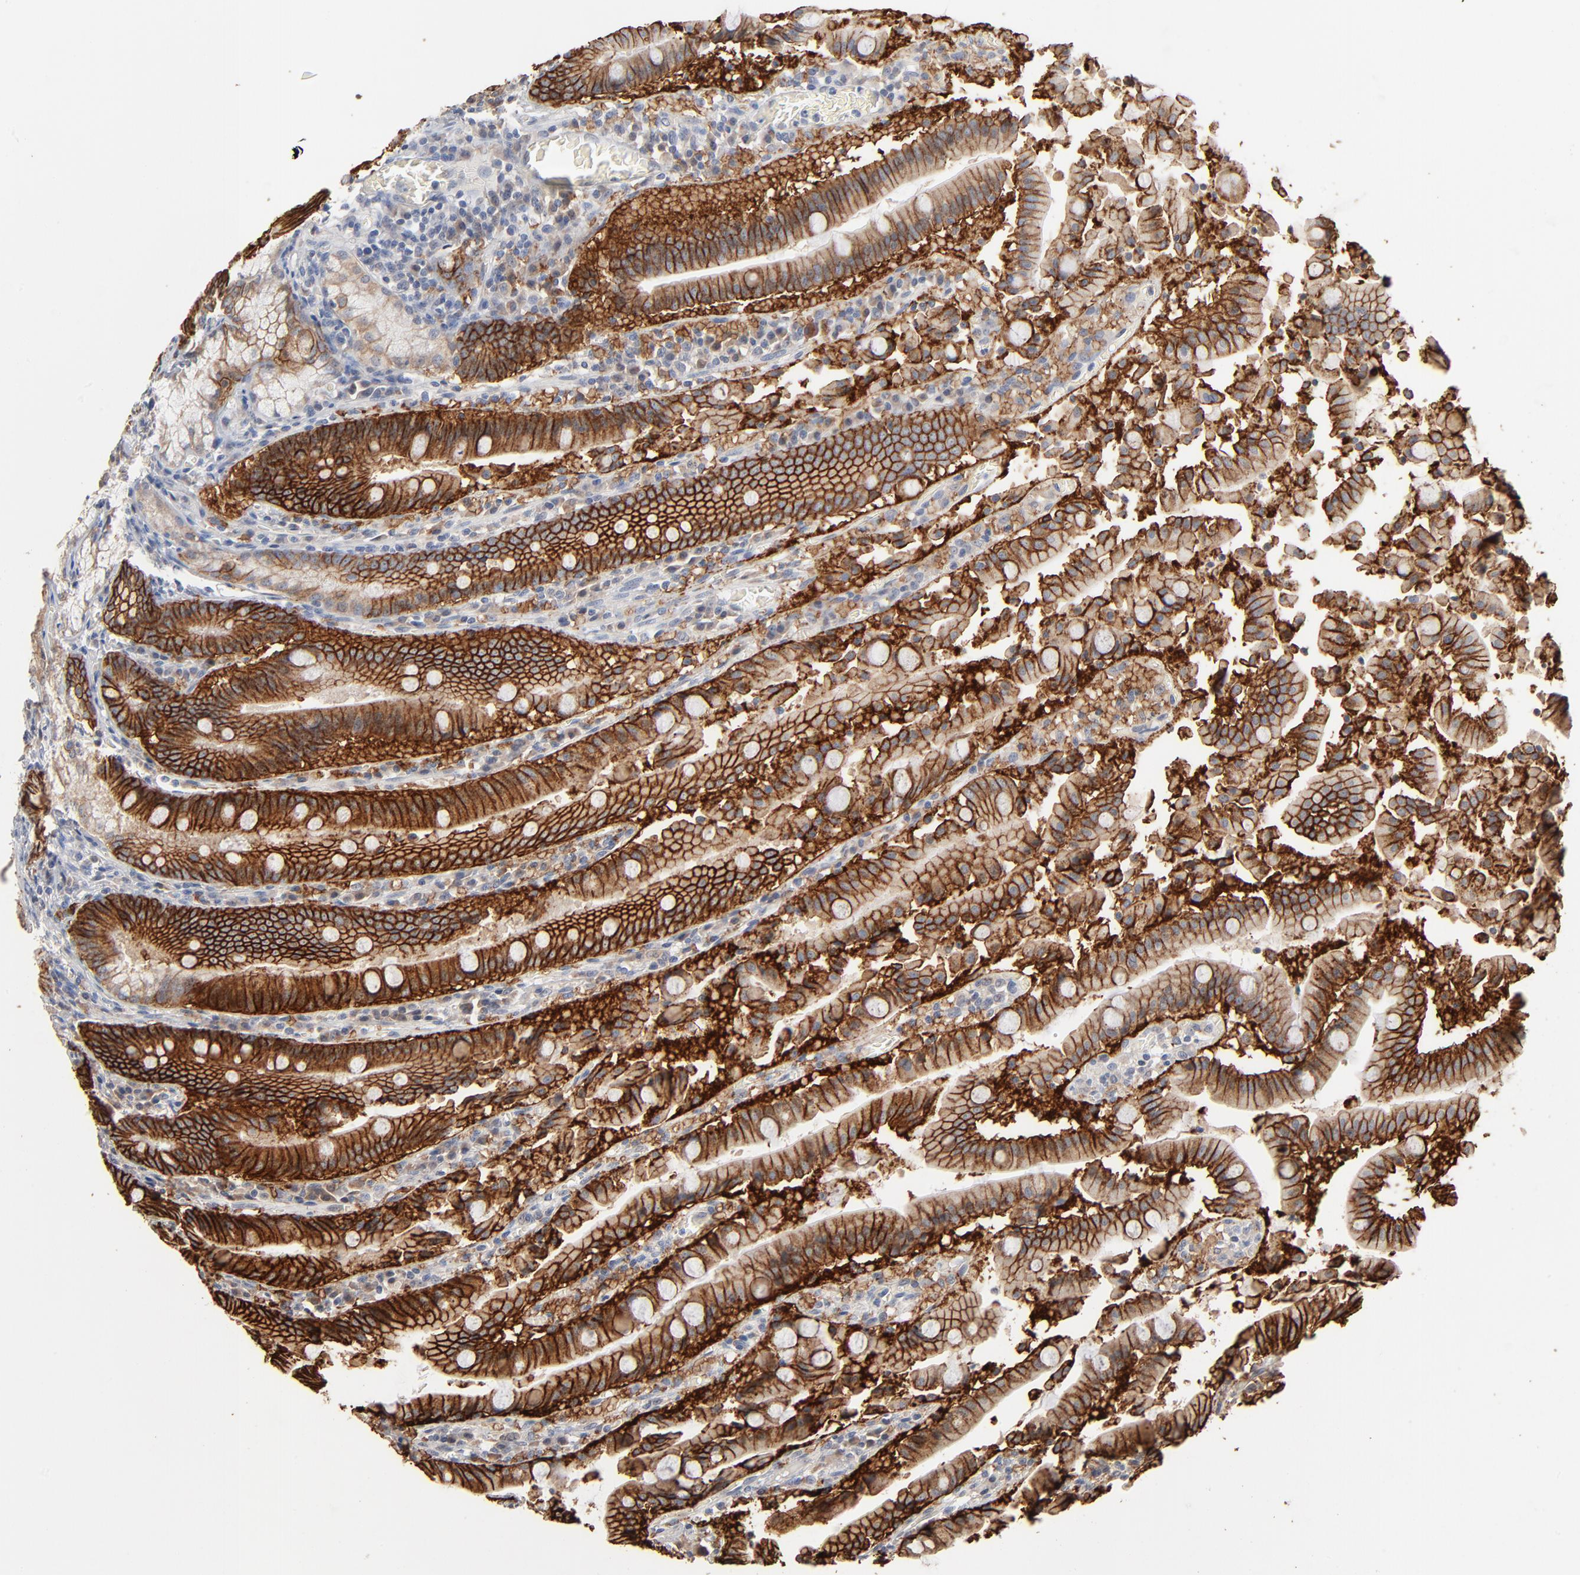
{"staining": {"intensity": "moderate", "quantity": ">75%", "location": "cytoplasmic/membranous"}, "tissue": "stomach", "cell_type": "Glandular cells", "image_type": "normal", "snomed": [{"axis": "morphology", "description": "Normal tissue, NOS"}, {"axis": "topography", "description": "Stomach, lower"}], "caption": "There is medium levels of moderate cytoplasmic/membranous expression in glandular cells of unremarkable stomach, as demonstrated by immunohistochemical staining (brown color).", "gene": "EPCAM", "patient": {"sex": "male", "age": 56}}